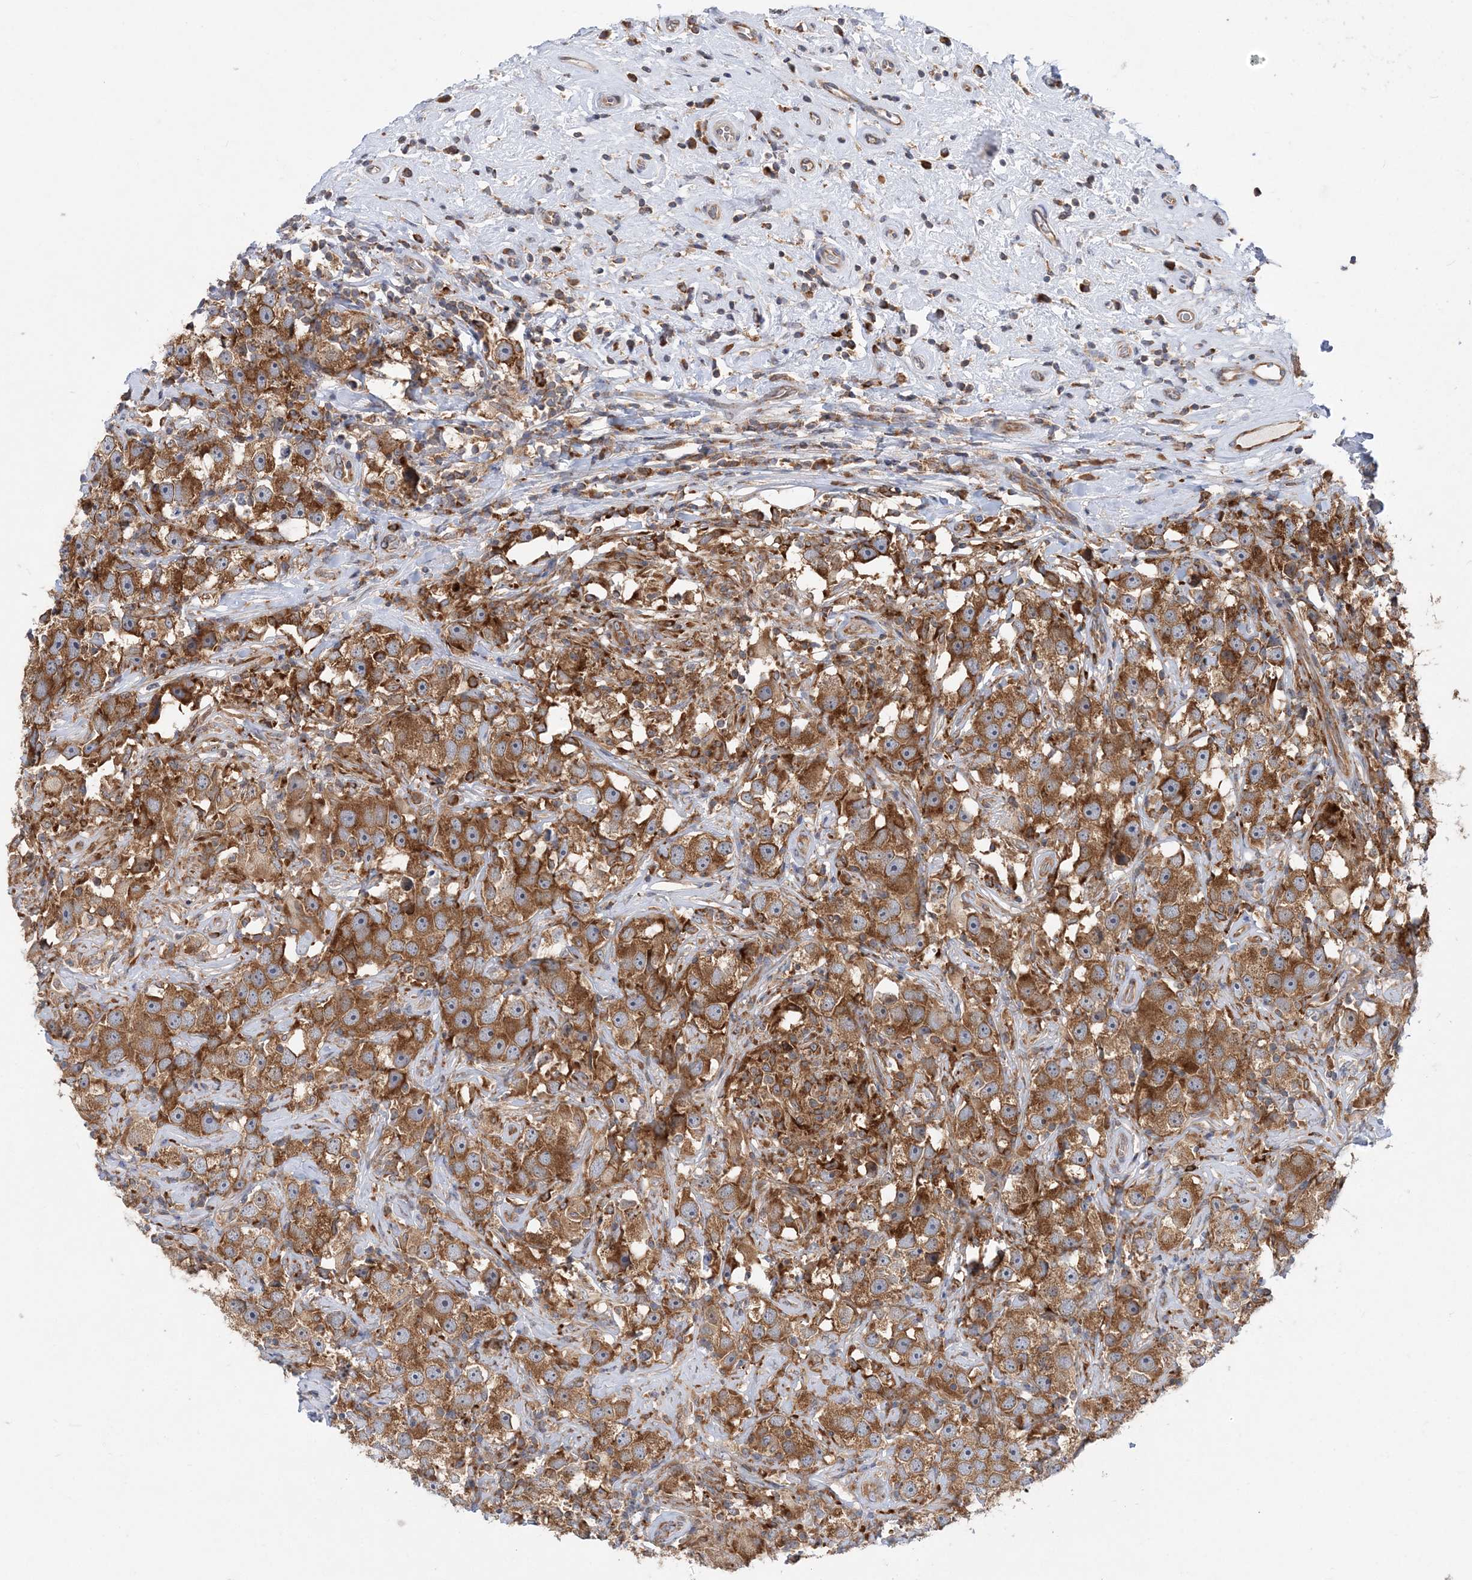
{"staining": {"intensity": "strong", "quantity": ">75%", "location": "cytoplasmic/membranous"}, "tissue": "testis cancer", "cell_type": "Tumor cells", "image_type": "cancer", "snomed": [{"axis": "morphology", "description": "Seminoma, NOS"}, {"axis": "topography", "description": "Testis"}], "caption": "This is a histology image of immunohistochemistry staining of testis cancer (seminoma), which shows strong staining in the cytoplasmic/membranous of tumor cells.", "gene": "LARP4B", "patient": {"sex": "male", "age": 49}}